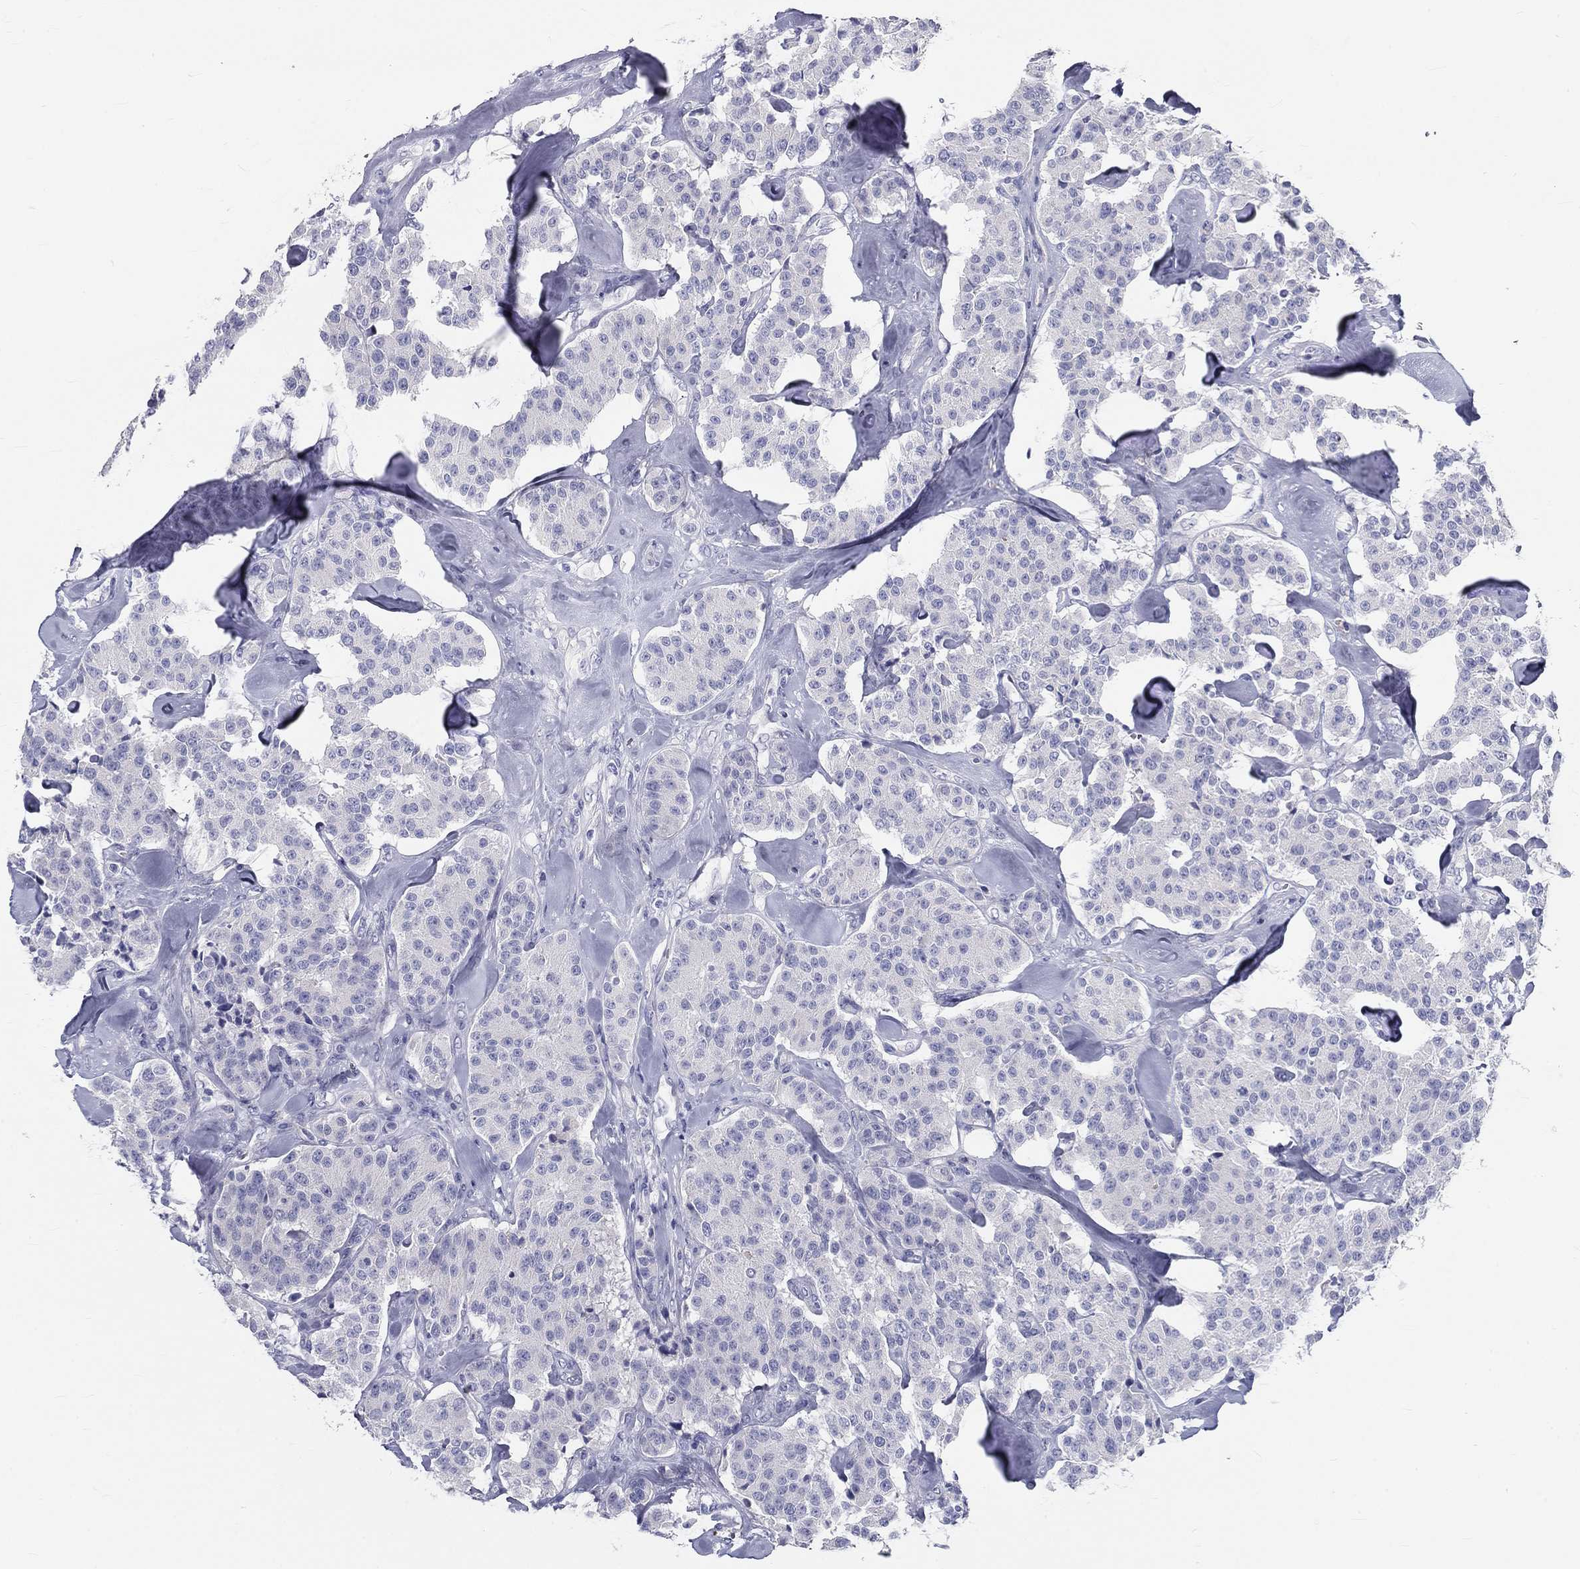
{"staining": {"intensity": "negative", "quantity": "none", "location": "none"}, "tissue": "carcinoid", "cell_type": "Tumor cells", "image_type": "cancer", "snomed": [{"axis": "morphology", "description": "Carcinoid, malignant, NOS"}, {"axis": "topography", "description": "Pancreas"}], "caption": "Malignant carcinoid was stained to show a protein in brown. There is no significant expression in tumor cells. (DAB (3,3'-diaminobenzidine) immunohistochemistry (IHC), high magnification).", "gene": "GALNTL5", "patient": {"sex": "male", "age": 41}}